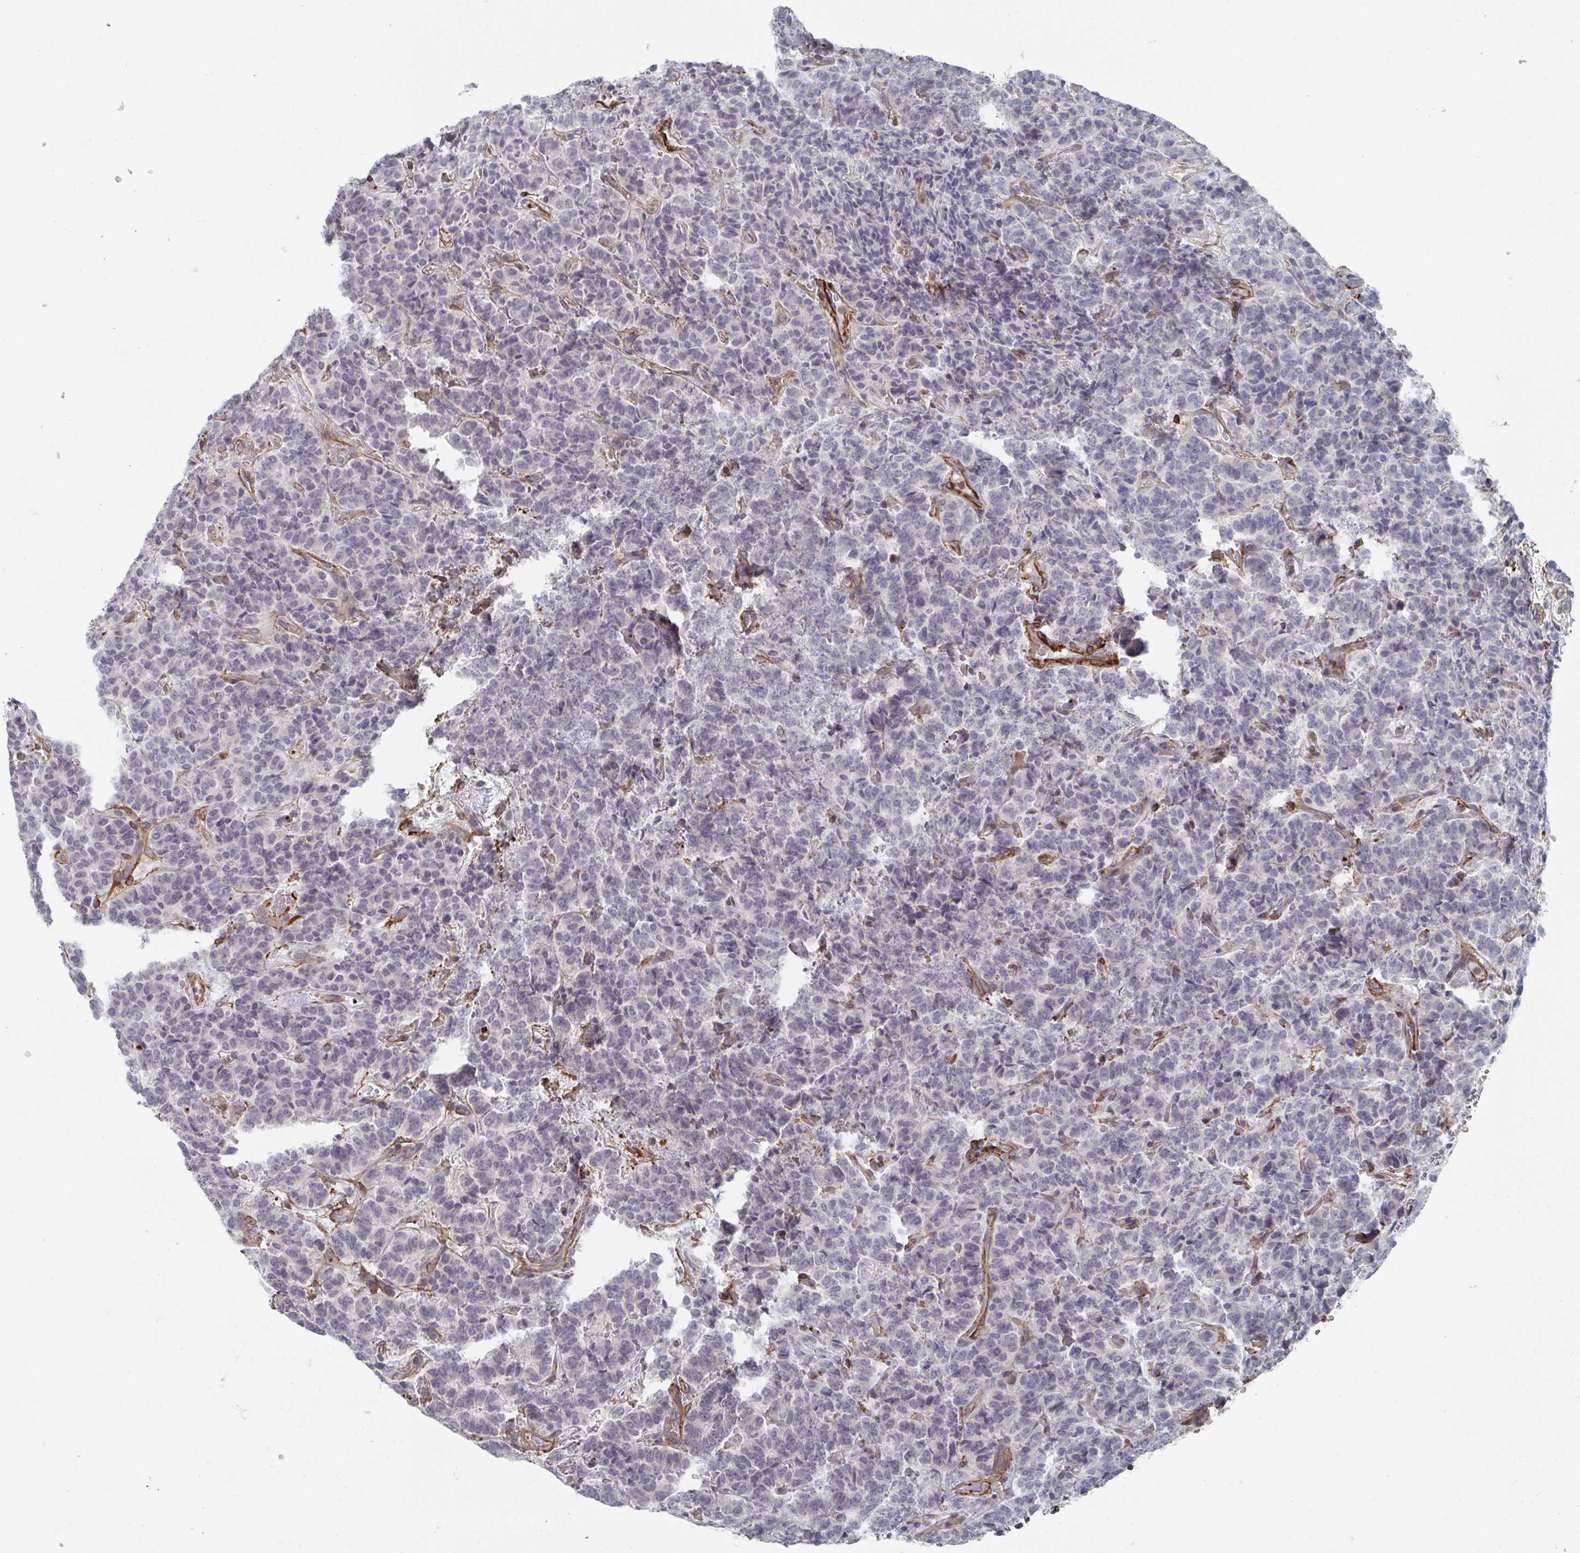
{"staining": {"intensity": "negative", "quantity": "none", "location": "none"}, "tissue": "carcinoid", "cell_type": "Tumor cells", "image_type": "cancer", "snomed": [{"axis": "morphology", "description": "Carcinoid, malignant, NOS"}, {"axis": "topography", "description": "Pancreas"}], "caption": "This is an IHC histopathology image of malignant carcinoid. There is no positivity in tumor cells.", "gene": "NEURL4", "patient": {"sex": "male", "age": 36}}